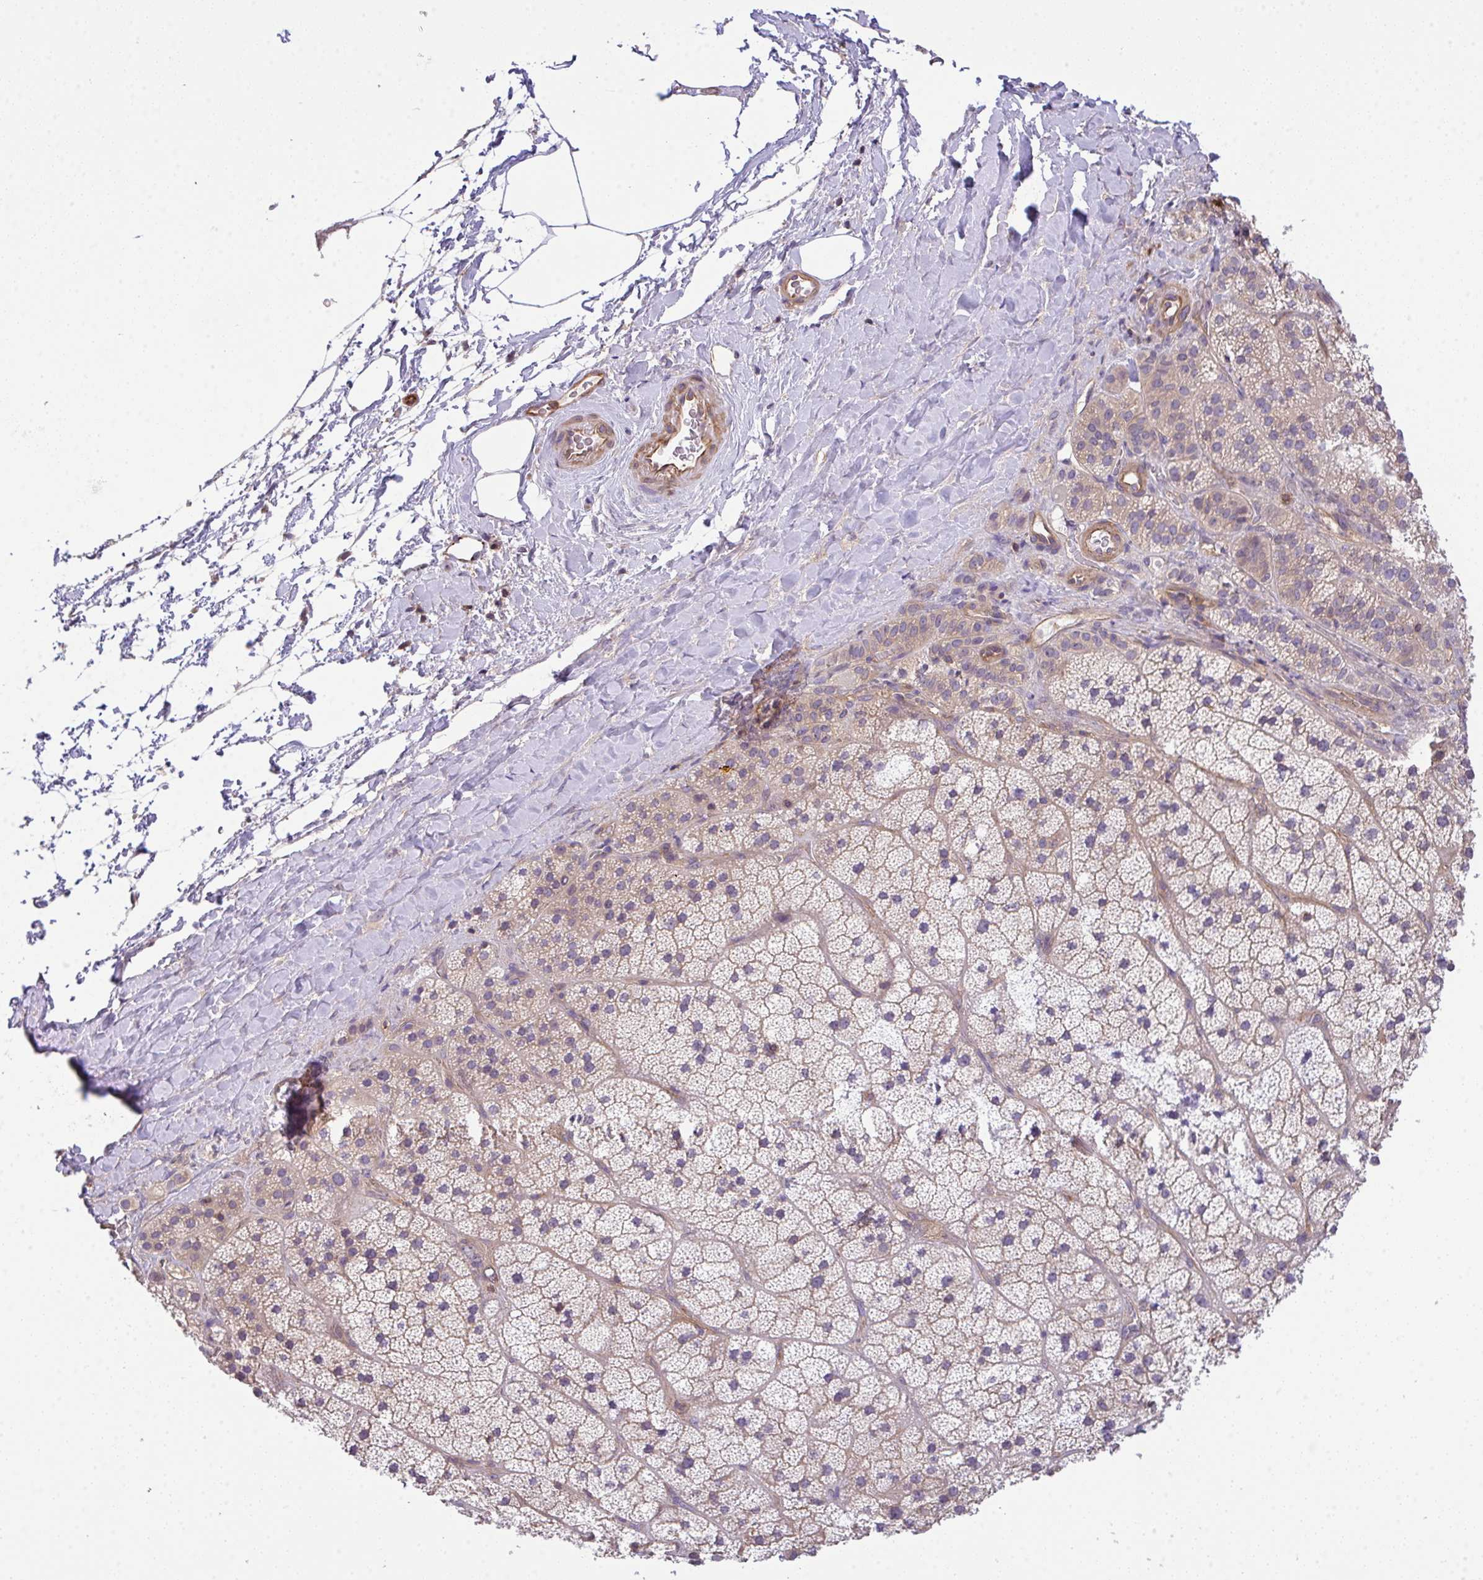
{"staining": {"intensity": "weak", "quantity": "<25%", "location": "cytoplasmic/membranous"}, "tissue": "adrenal gland", "cell_type": "Glandular cells", "image_type": "normal", "snomed": [{"axis": "morphology", "description": "Normal tissue, NOS"}, {"axis": "topography", "description": "Adrenal gland"}], "caption": "Image shows no significant protein expression in glandular cells of normal adrenal gland.", "gene": "TMEM229A", "patient": {"sex": "male", "age": 57}}